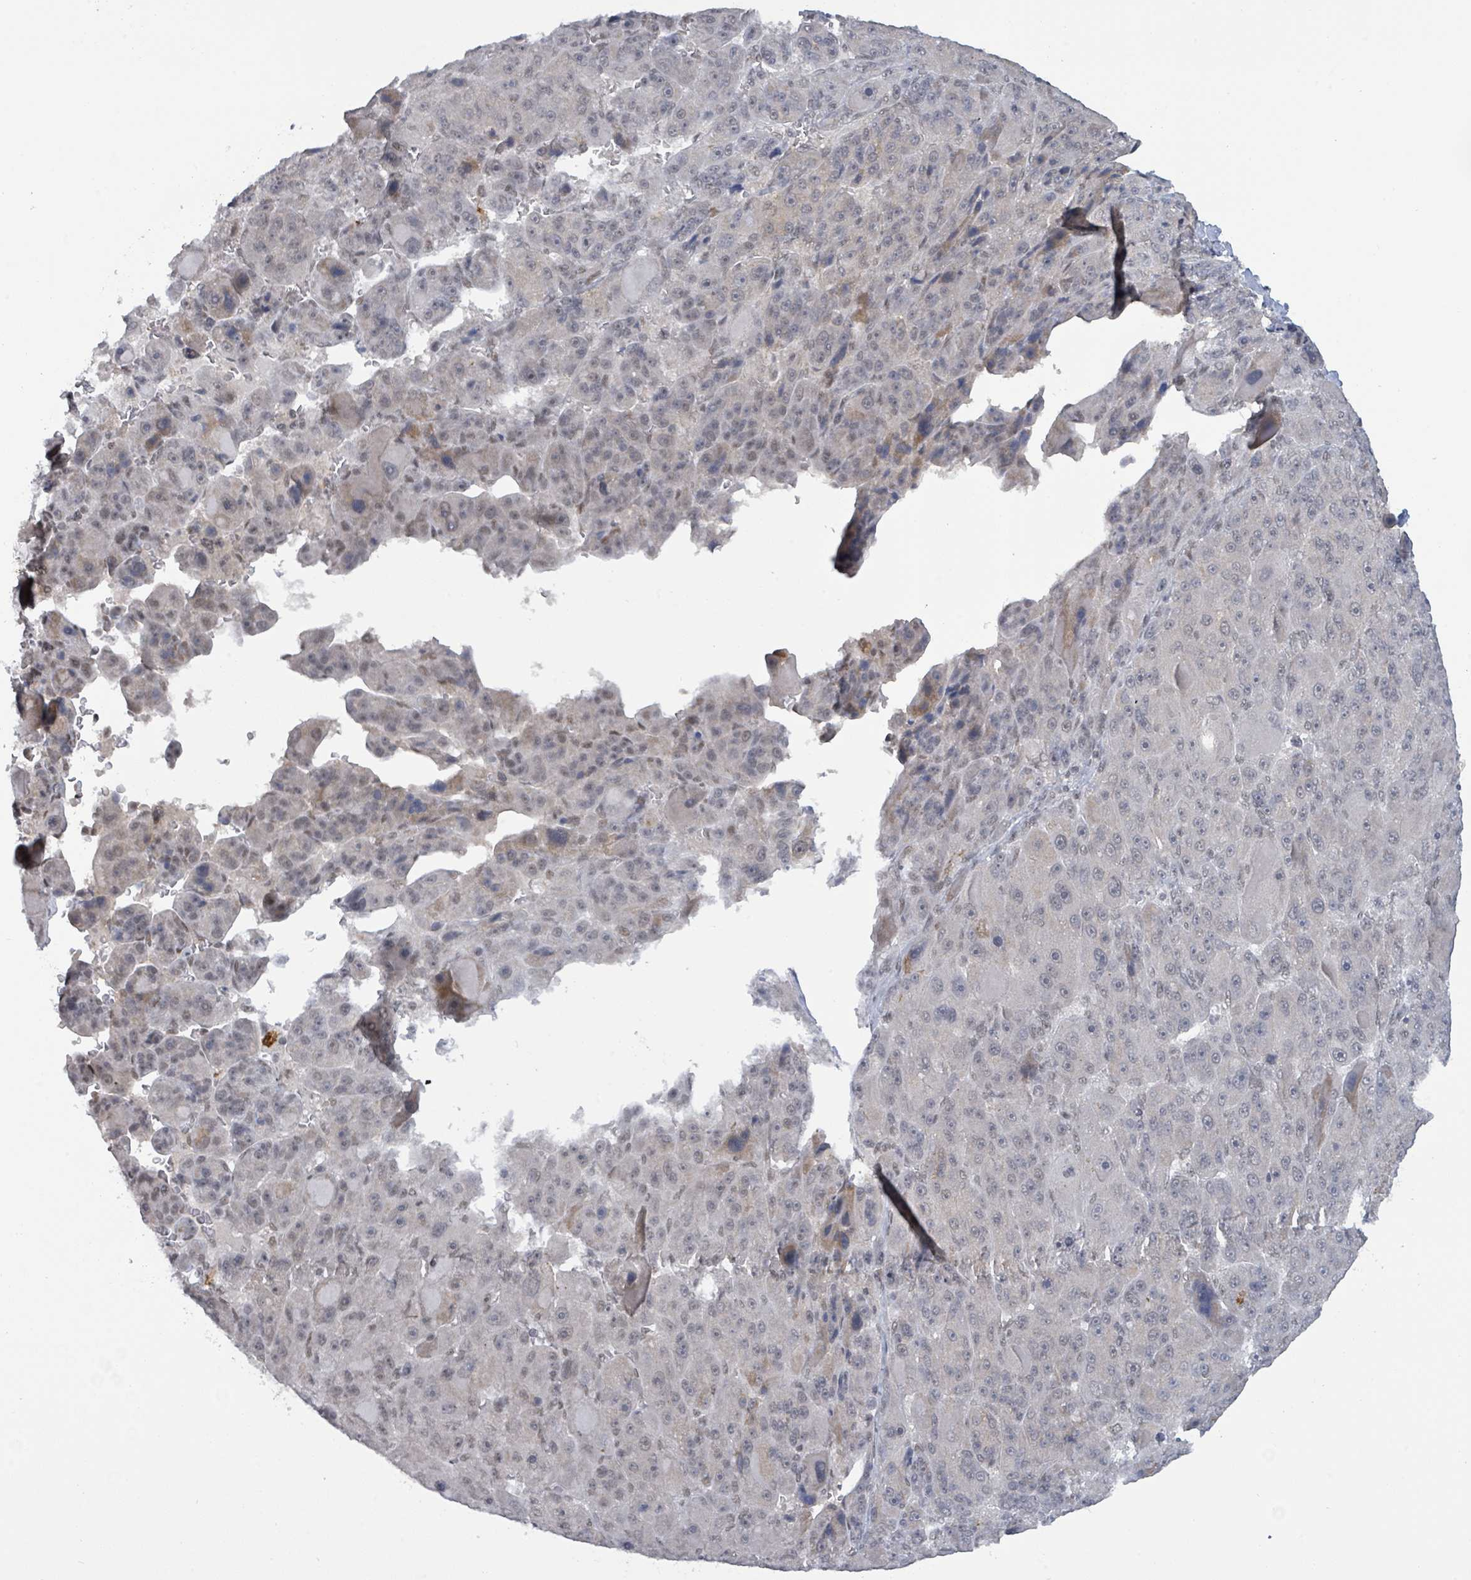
{"staining": {"intensity": "weak", "quantity": "<25%", "location": "nuclear"}, "tissue": "liver cancer", "cell_type": "Tumor cells", "image_type": "cancer", "snomed": [{"axis": "morphology", "description": "Carcinoma, Hepatocellular, NOS"}, {"axis": "topography", "description": "Liver"}], "caption": "Tumor cells show no significant protein positivity in liver cancer.", "gene": "BANP", "patient": {"sex": "male", "age": 76}}